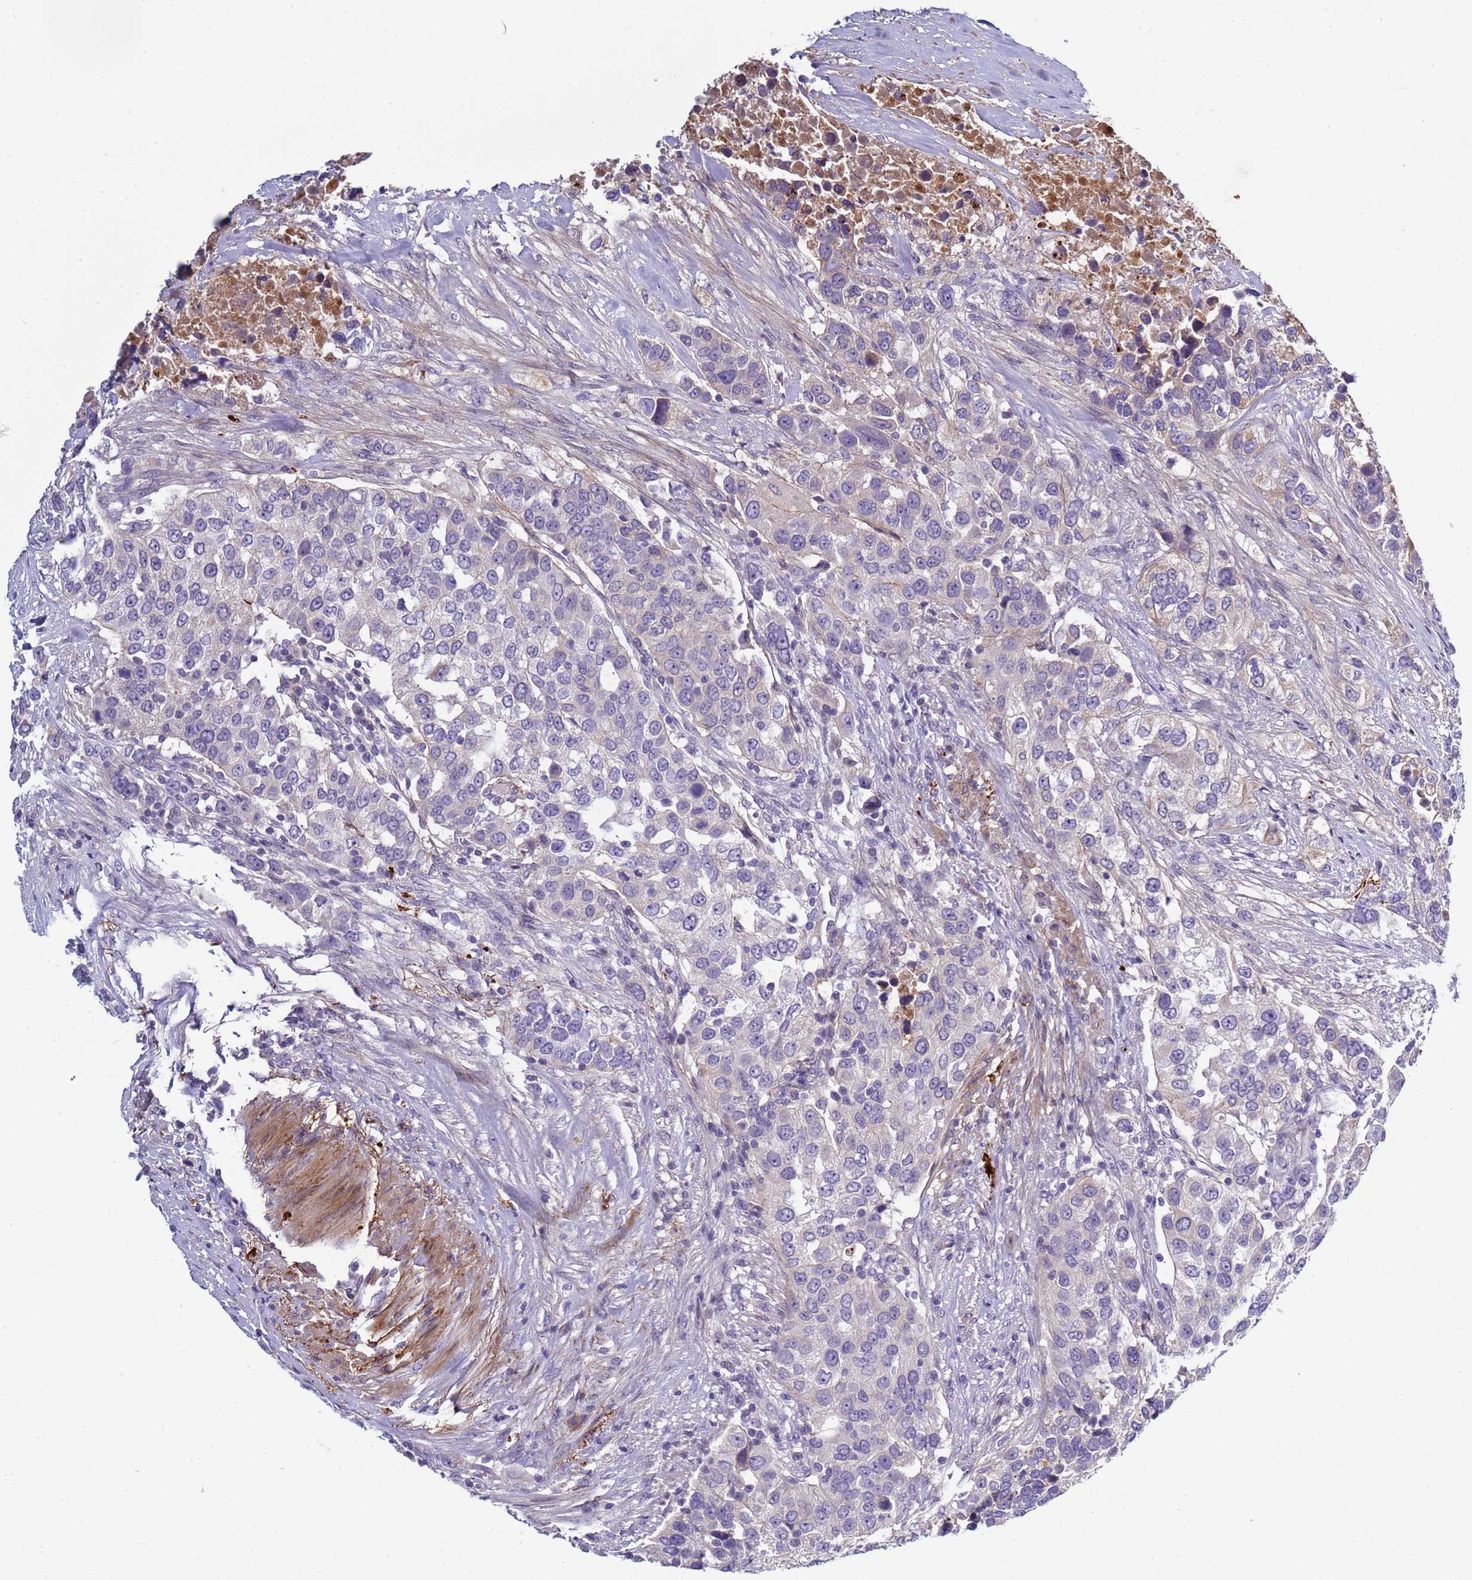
{"staining": {"intensity": "negative", "quantity": "none", "location": "none"}, "tissue": "urothelial cancer", "cell_type": "Tumor cells", "image_type": "cancer", "snomed": [{"axis": "morphology", "description": "Urothelial carcinoma, High grade"}, {"axis": "topography", "description": "Urinary bladder"}], "caption": "Micrograph shows no protein expression in tumor cells of urothelial cancer tissue.", "gene": "TRIM51", "patient": {"sex": "female", "age": 80}}